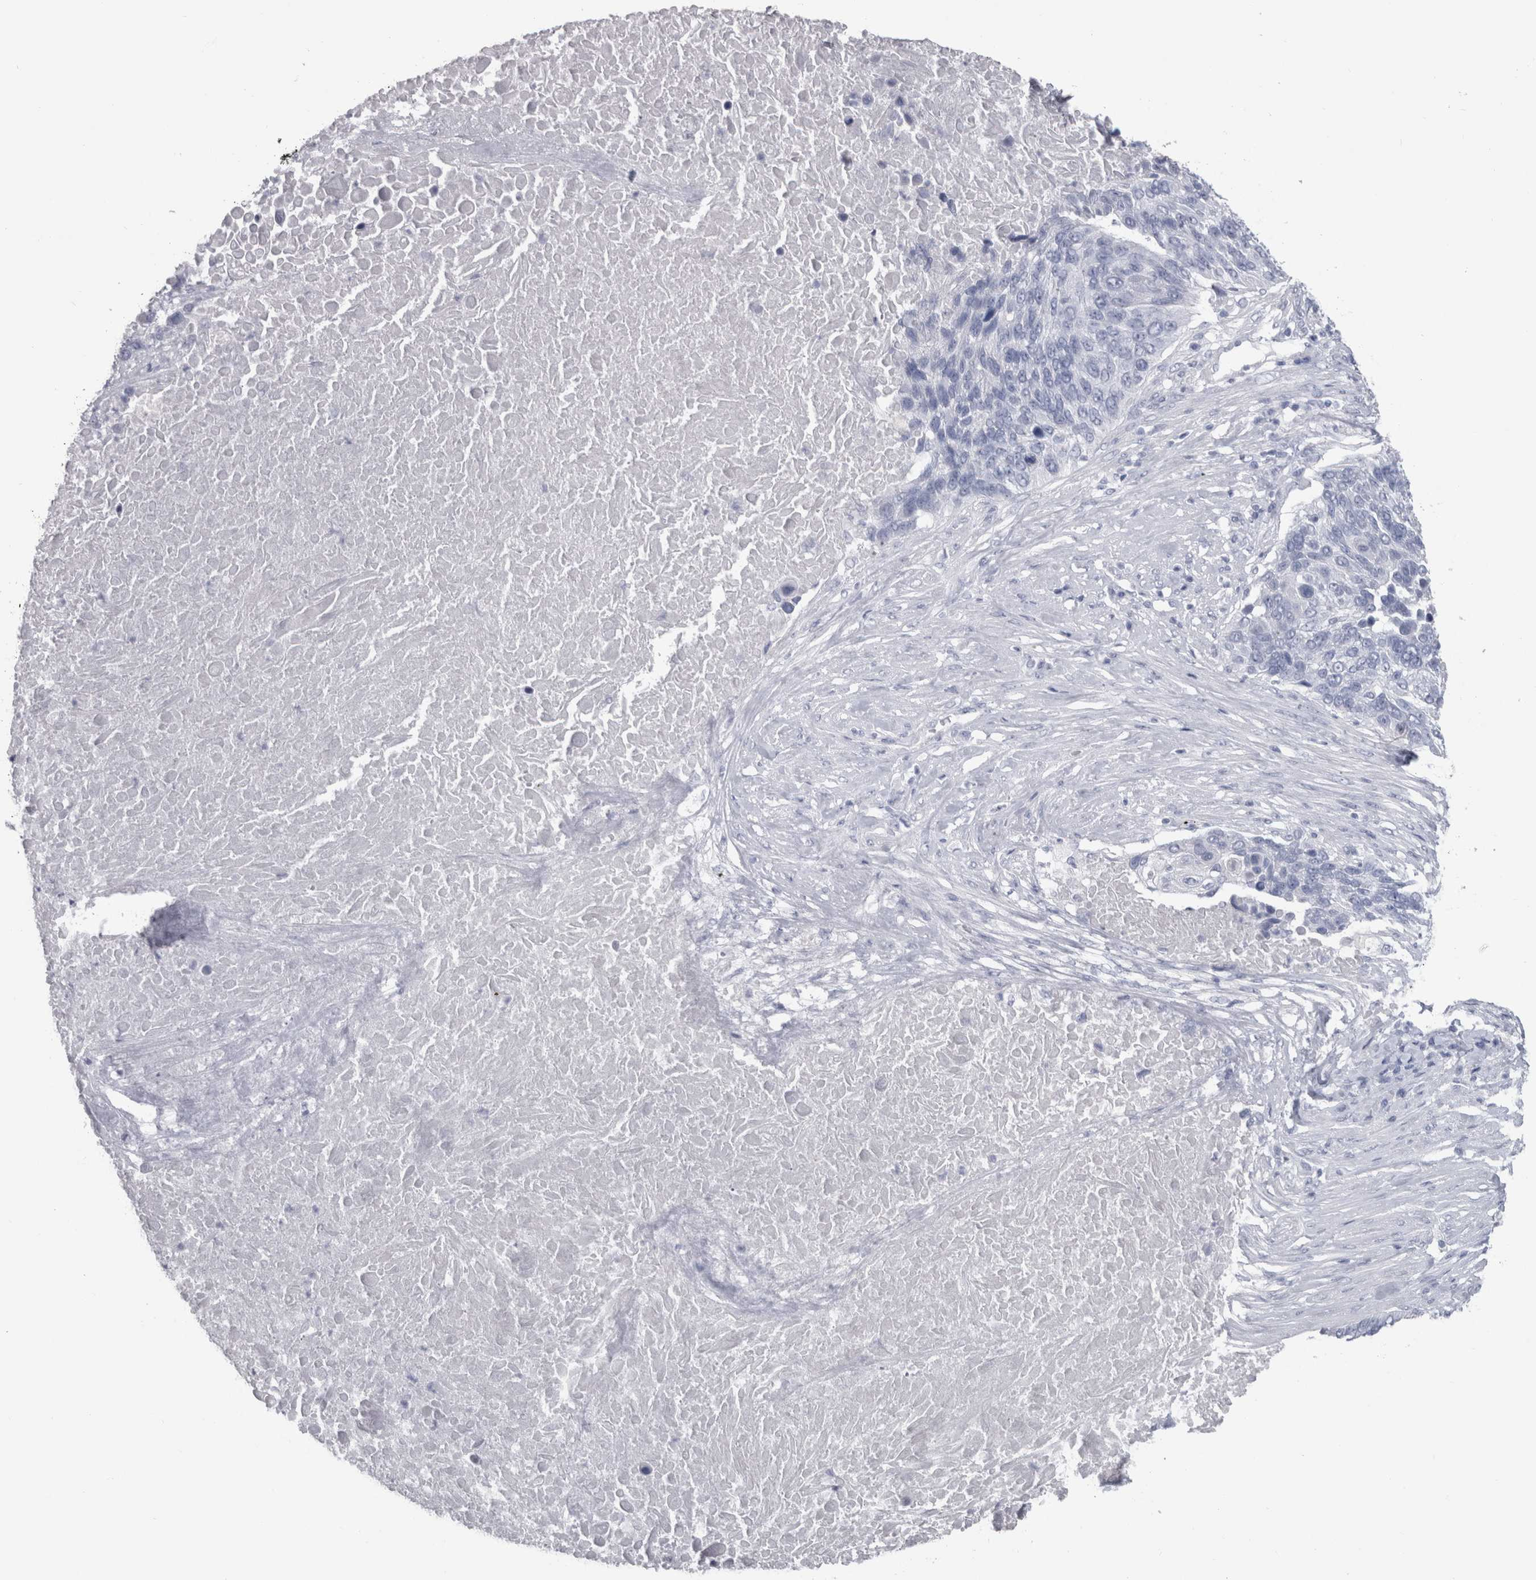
{"staining": {"intensity": "negative", "quantity": "none", "location": "none"}, "tissue": "lung cancer", "cell_type": "Tumor cells", "image_type": "cancer", "snomed": [{"axis": "morphology", "description": "Squamous cell carcinoma, NOS"}, {"axis": "topography", "description": "Lung"}], "caption": "Photomicrograph shows no protein expression in tumor cells of squamous cell carcinoma (lung) tissue. The staining was performed using DAB (3,3'-diaminobenzidine) to visualize the protein expression in brown, while the nuclei were stained in blue with hematoxylin (Magnification: 20x).", "gene": "PTH", "patient": {"sex": "male", "age": 66}}